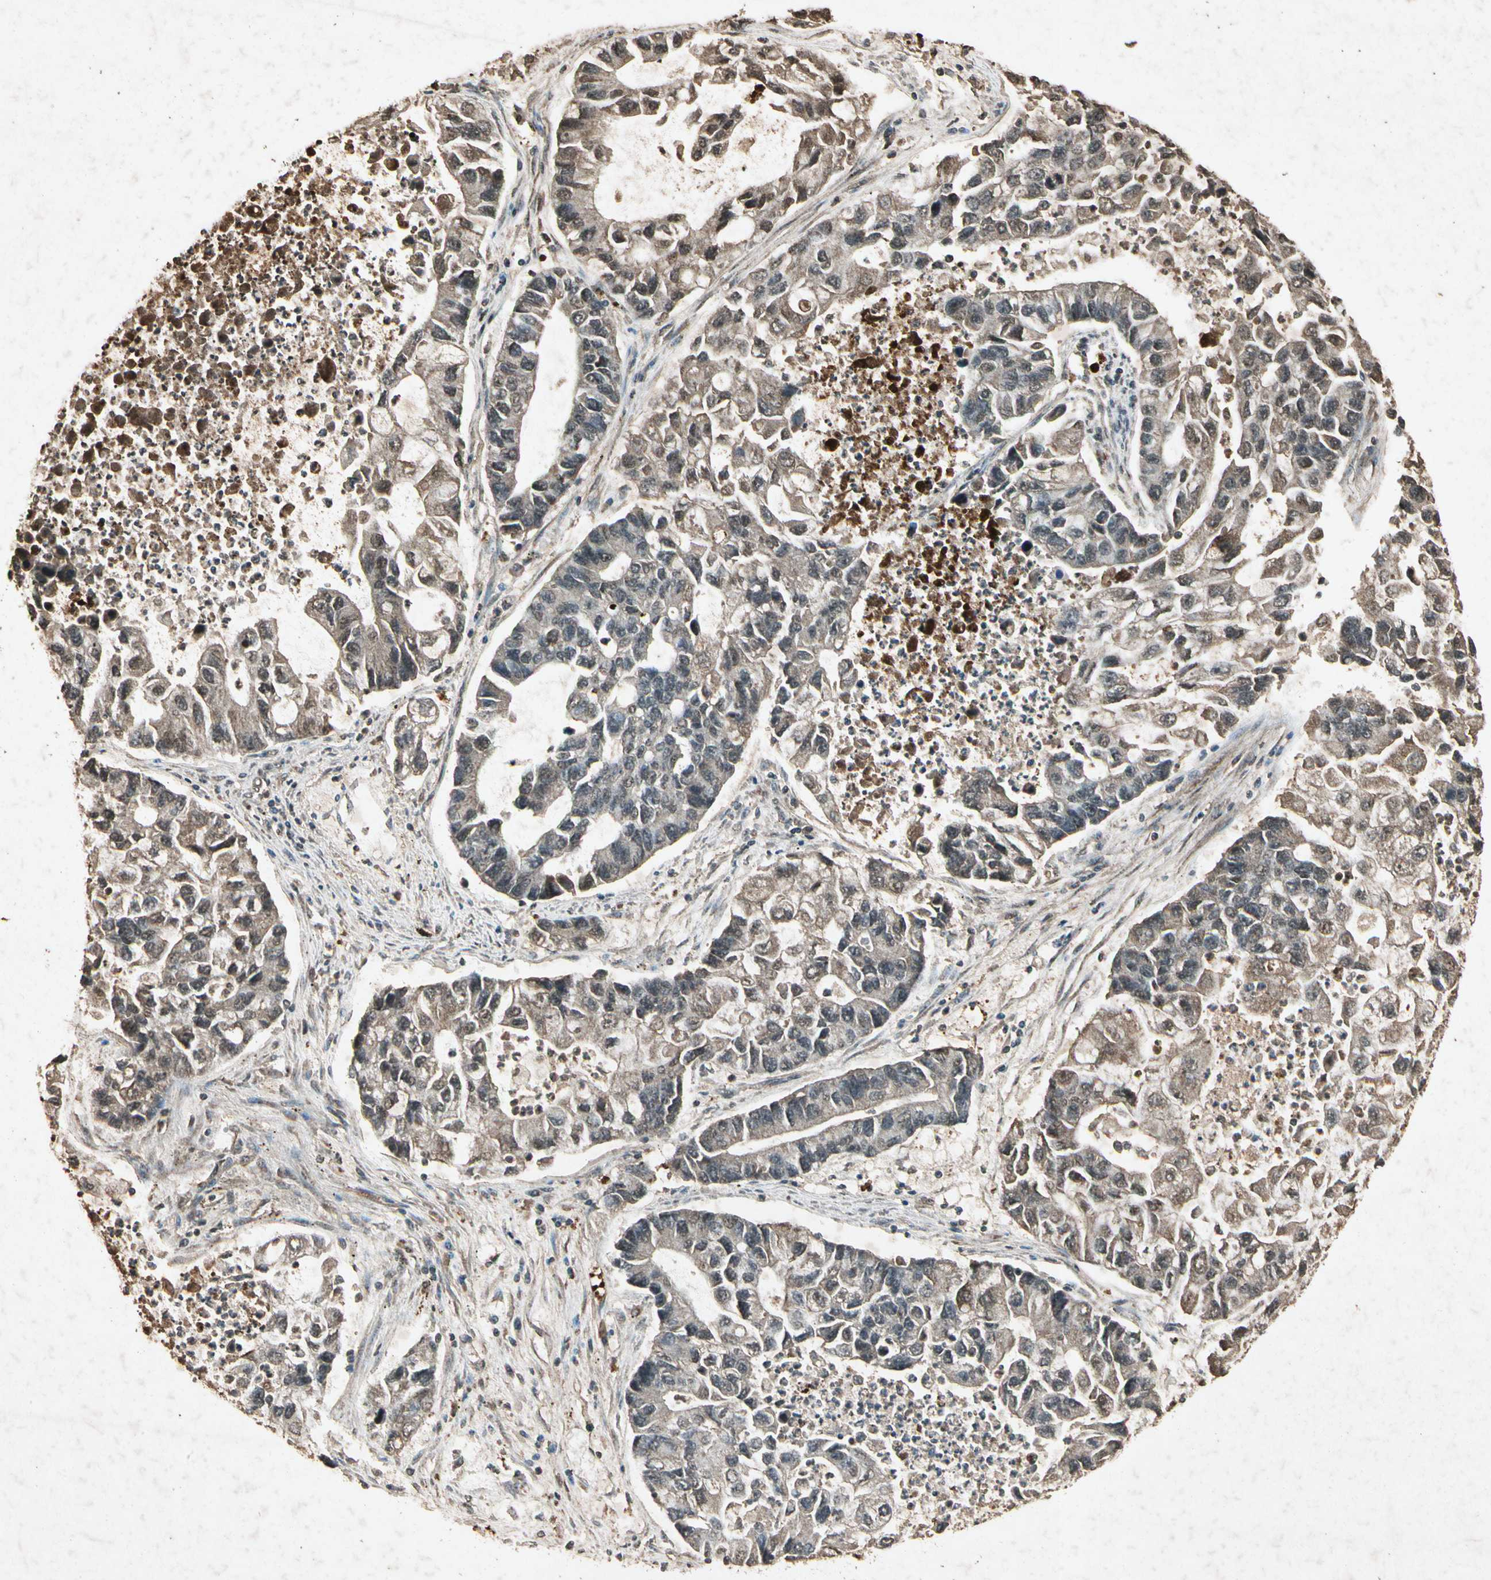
{"staining": {"intensity": "moderate", "quantity": "25%-75%", "location": "cytoplasmic/membranous"}, "tissue": "lung cancer", "cell_type": "Tumor cells", "image_type": "cancer", "snomed": [{"axis": "morphology", "description": "Adenocarcinoma, NOS"}, {"axis": "topography", "description": "Lung"}], "caption": "About 25%-75% of tumor cells in lung adenocarcinoma exhibit moderate cytoplasmic/membranous protein staining as visualized by brown immunohistochemical staining.", "gene": "GC", "patient": {"sex": "female", "age": 51}}